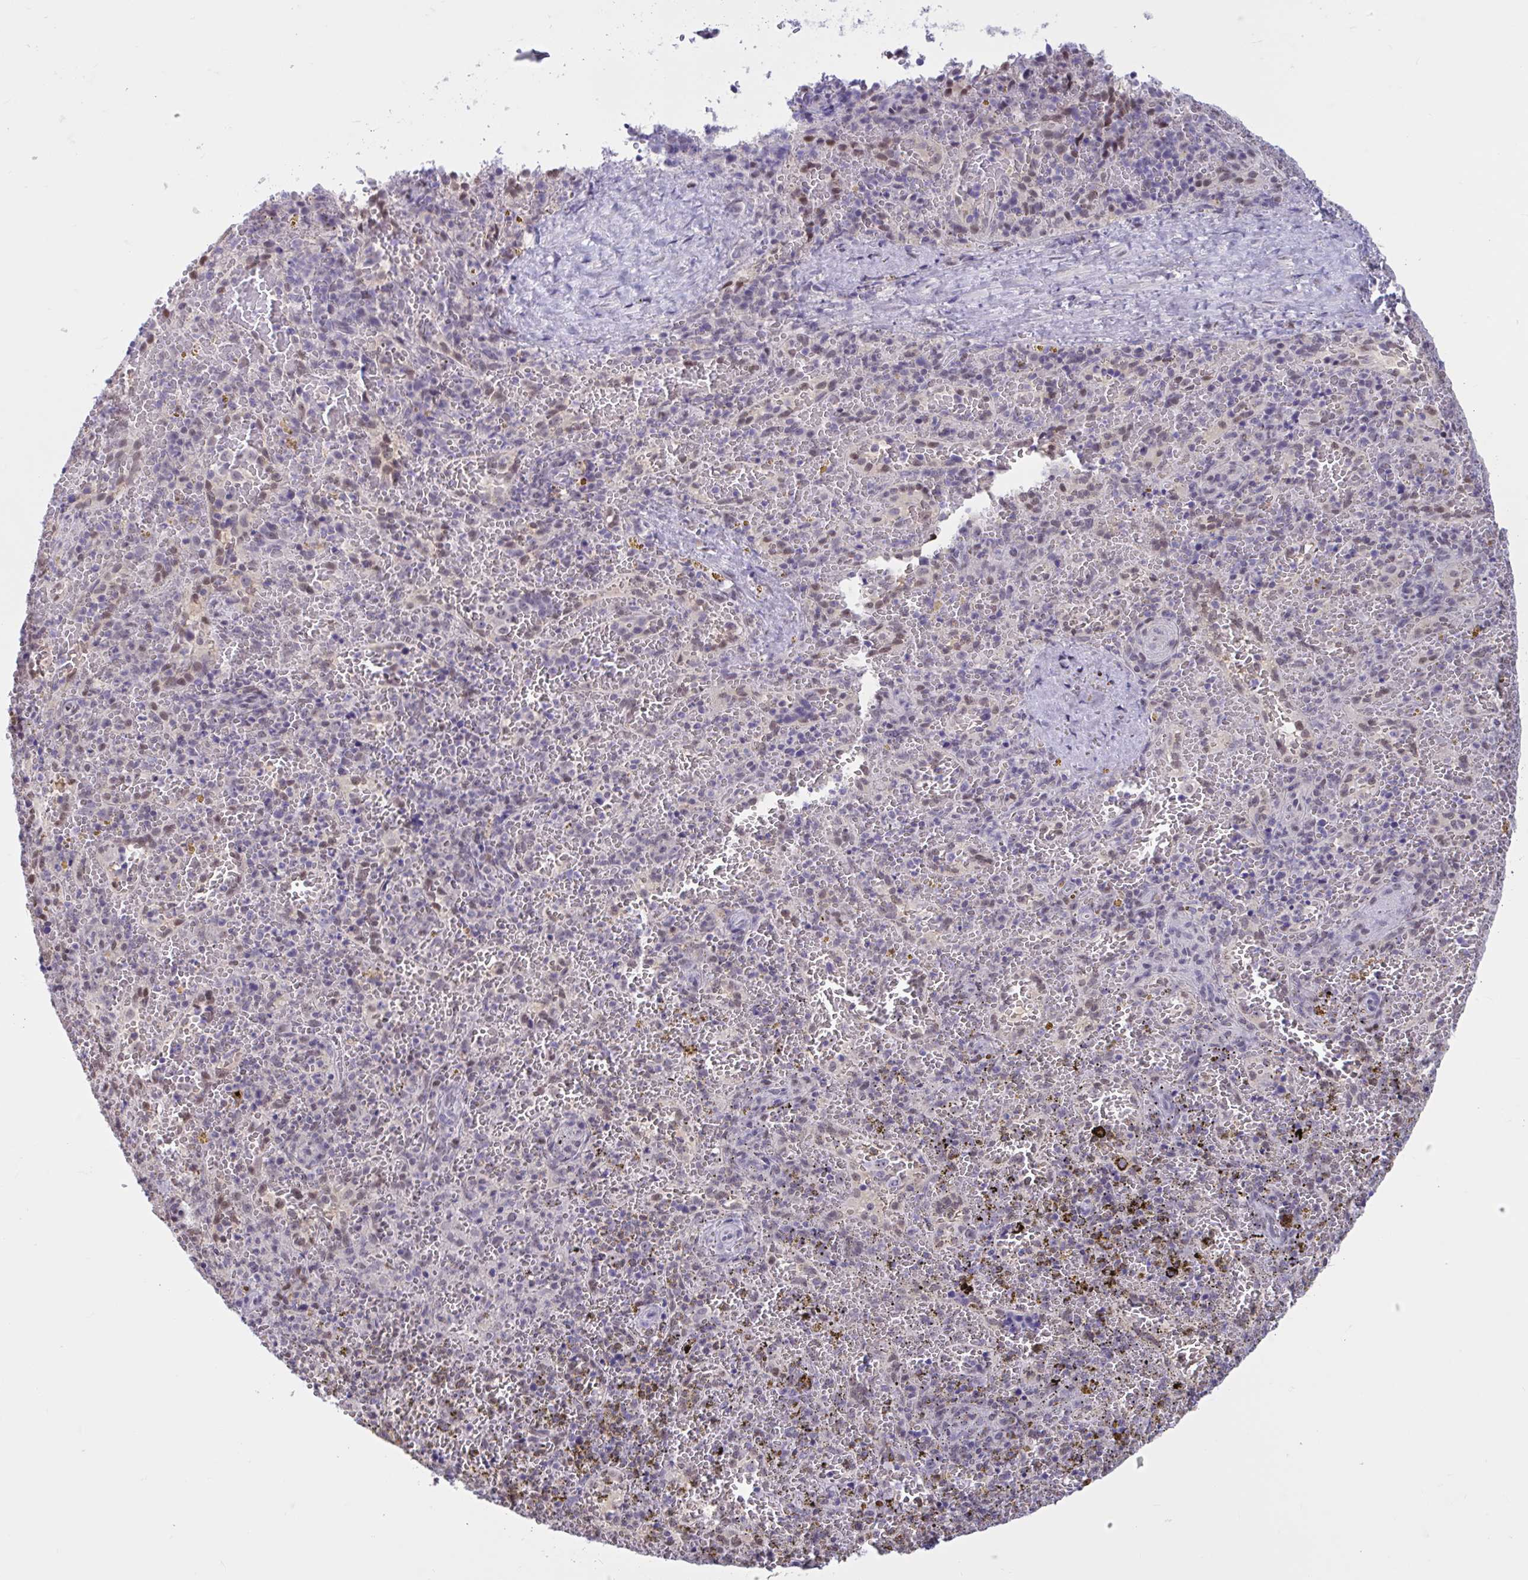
{"staining": {"intensity": "negative", "quantity": "none", "location": "none"}, "tissue": "spleen", "cell_type": "Cells in red pulp", "image_type": "normal", "snomed": [{"axis": "morphology", "description": "Normal tissue, NOS"}, {"axis": "topography", "description": "Spleen"}], "caption": "High power microscopy photomicrograph of an immunohistochemistry (IHC) histopathology image of benign spleen, revealing no significant positivity in cells in red pulp. (Stains: DAB immunohistochemistry with hematoxylin counter stain, Microscopy: brightfield microscopy at high magnification).", "gene": "RBL1", "patient": {"sex": "female", "age": 50}}